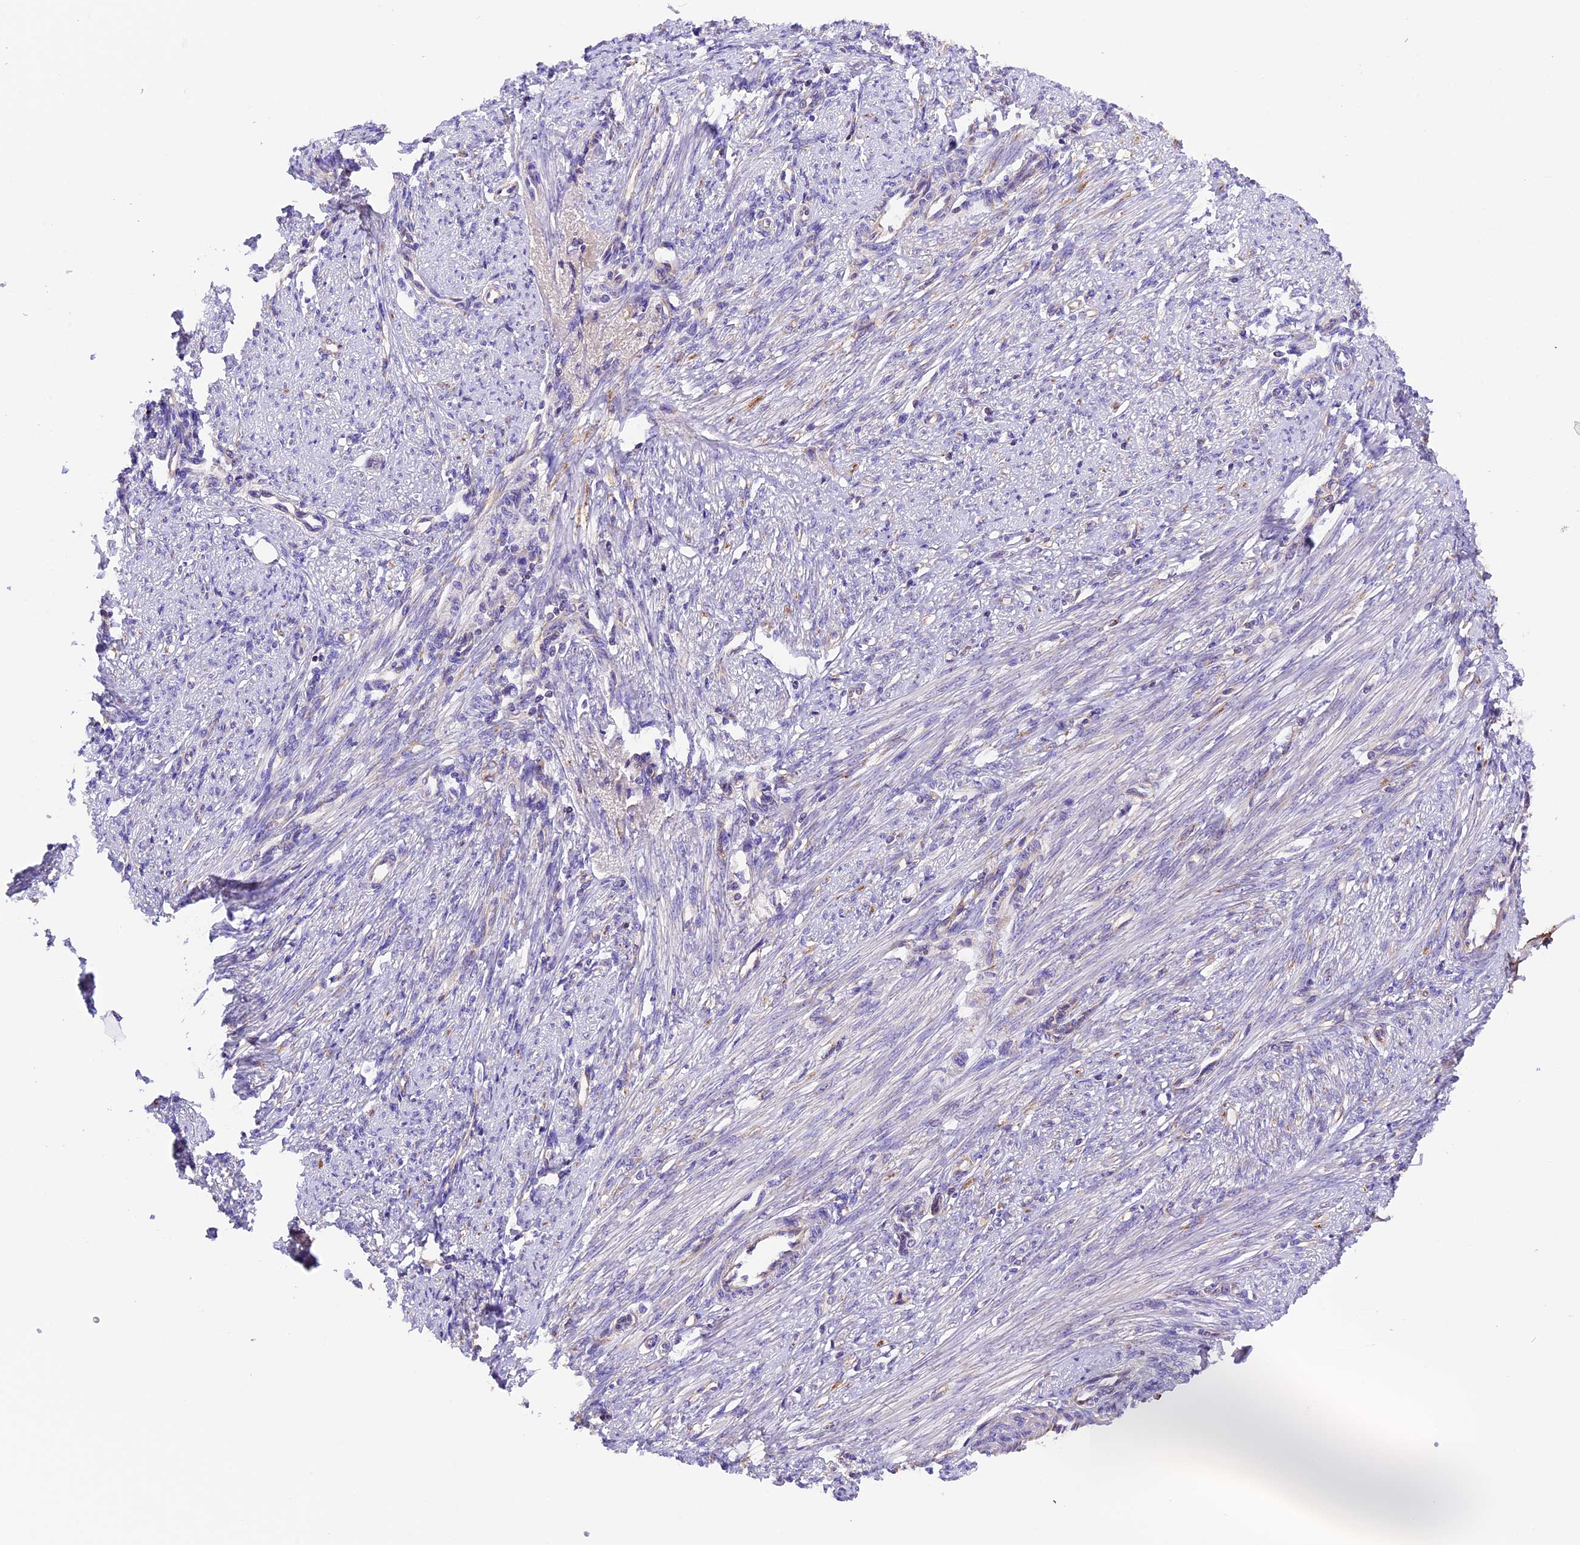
{"staining": {"intensity": "negative", "quantity": "none", "location": "none"}, "tissue": "smooth muscle", "cell_type": "Smooth muscle cells", "image_type": "normal", "snomed": [{"axis": "morphology", "description": "Normal tissue, NOS"}, {"axis": "topography", "description": "Smooth muscle"}, {"axis": "topography", "description": "Uterus"}], "caption": "IHC of benign human smooth muscle exhibits no positivity in smooth muscle cells. (Brightfield microscopy of DAB (3,3'-diaminobenzidine) IHC at high magnification).", "gene": "METTL22", "patient": {"sex": "female", "age": 59}}